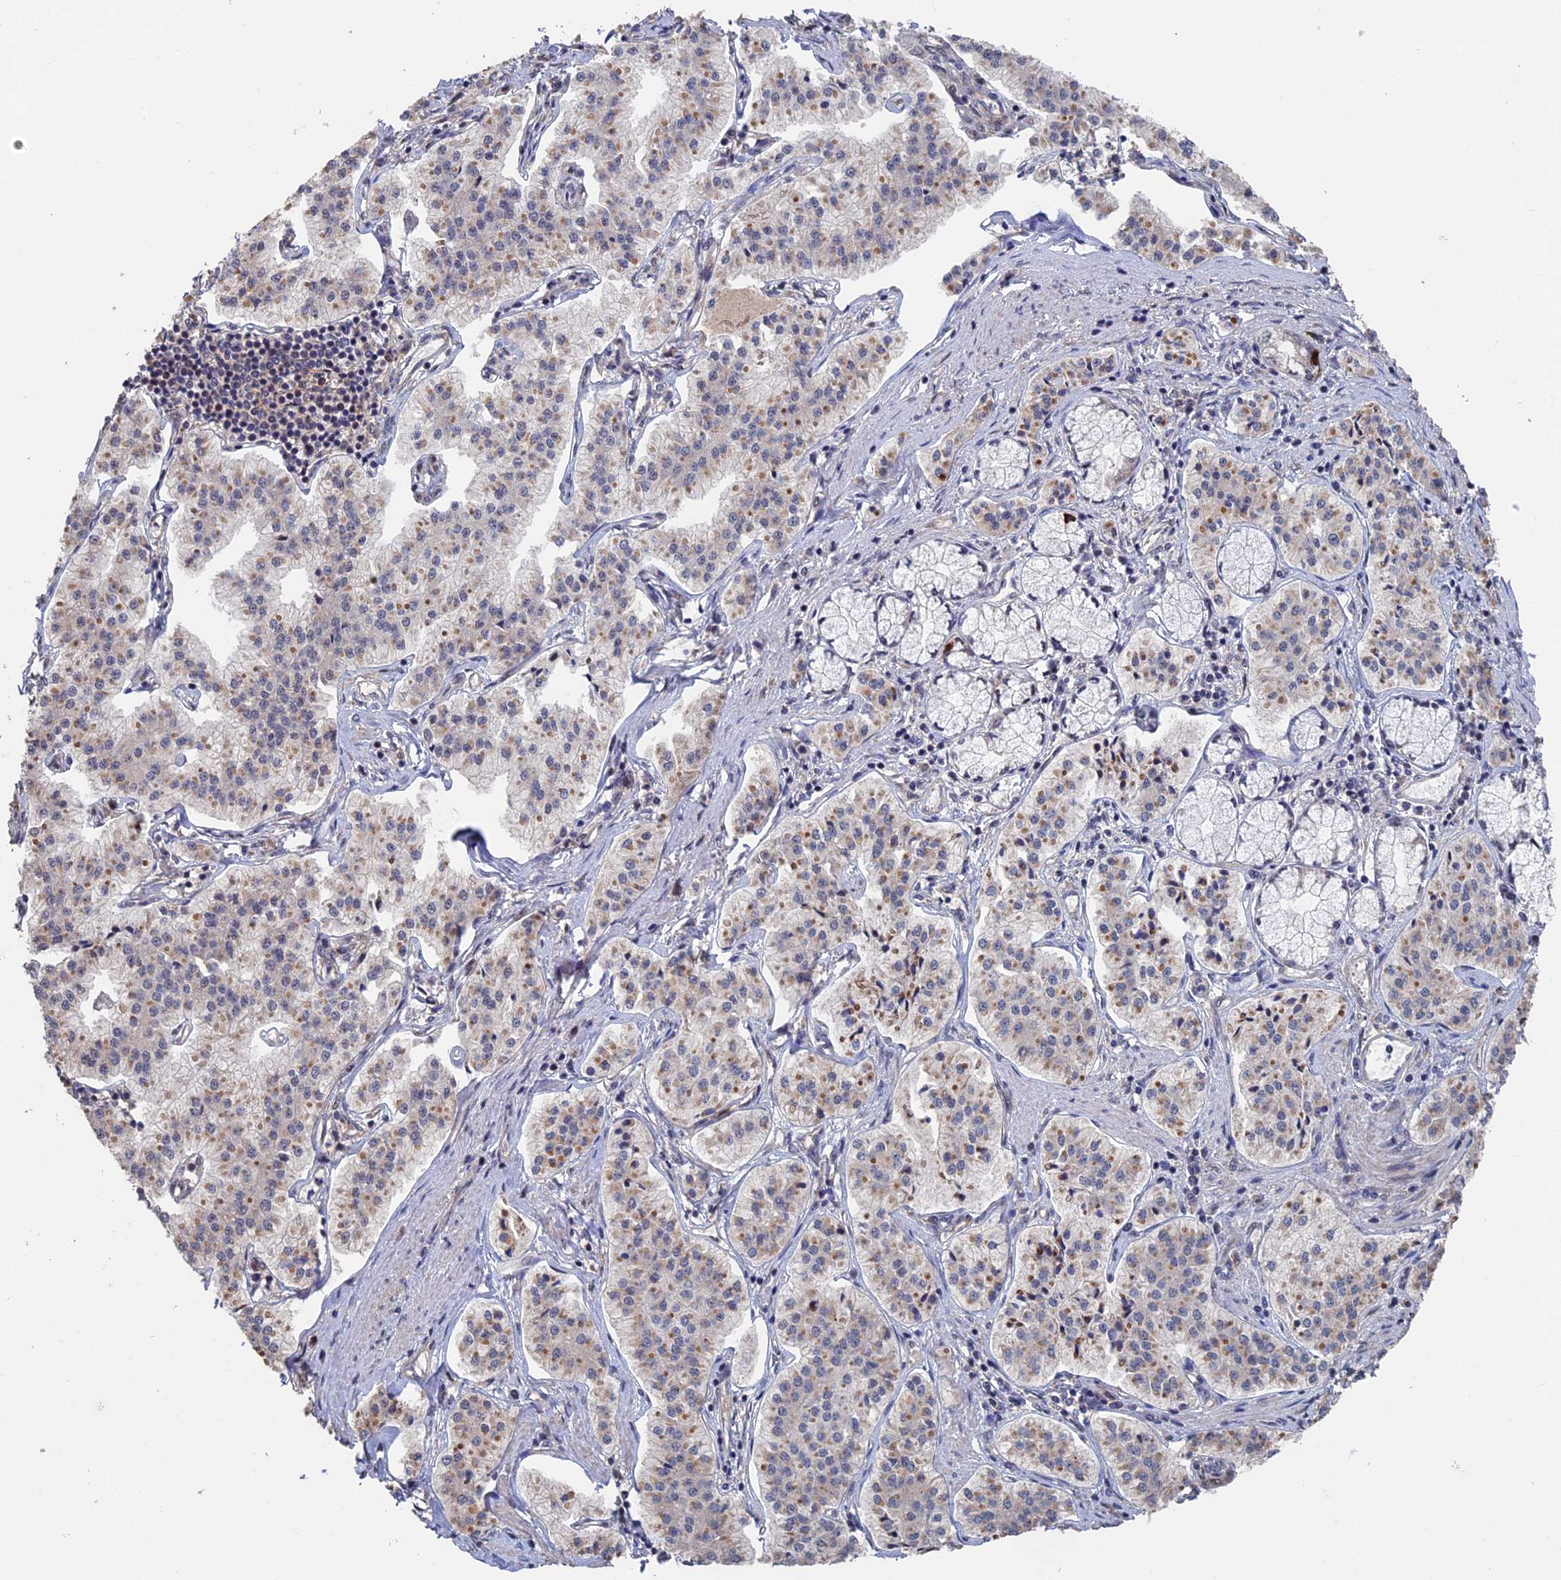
{"staining": {"intensity": "weak", "quantity": ">75%", "location": "cytoplasmic/membranous"}, "tissue": "pancreatic cancer", "cell_type": "Tumor cells", "image_type": "cancer", "snomed": [{"axis": "morphology", "description": "Adenocarcinoma, NOS"}, {"axis": "topography", "description": "Pancreas"}], "caption": "Protein staining of pancreatic adenocarcinoma tissue demonstrates weak cytoplasmic/membranous staining in approximately >75% of tumor cells.", "gene": "KIAA1328", "patient": {"sex": "female", "age": 50}}